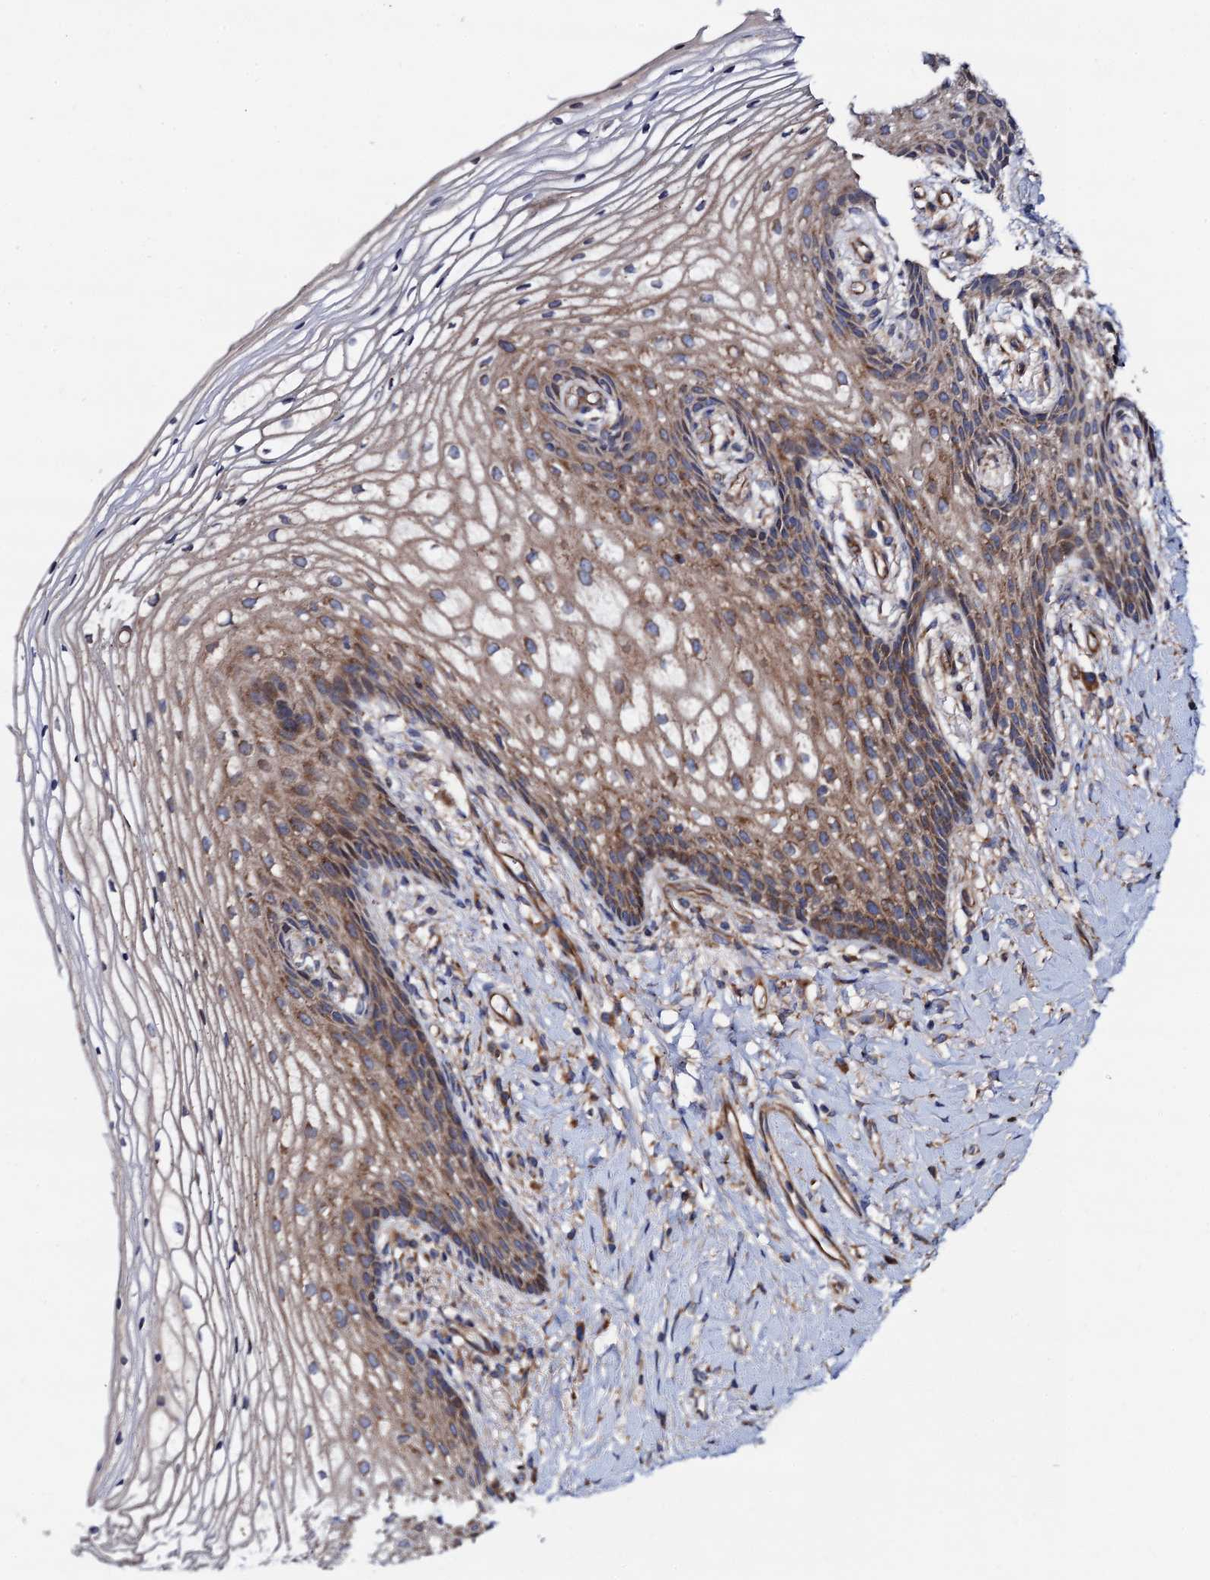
{"staining": {"intensity": "moderate", "quantity": "25%-75%", "location": "cytoplasmic/membranous"}, "tissue": "vagina", "cell_type": "Squamous epithelial cells", "image_type": "normal", "snomed": [{"axis": "morphology", "description": "Normal tissue, NOS"}, {"axis": "topography", "description": "Vagina"}], "caption": "An immunohistochemistry (IHC) image of unremarkable tissue is shown. Protein staining in brown shows moderate cytoplasmic/membranous positivity in vagina within squamous epithelial cells.", "gene": "MRPL48", "patient": {"sex": "female", "age": 60}}